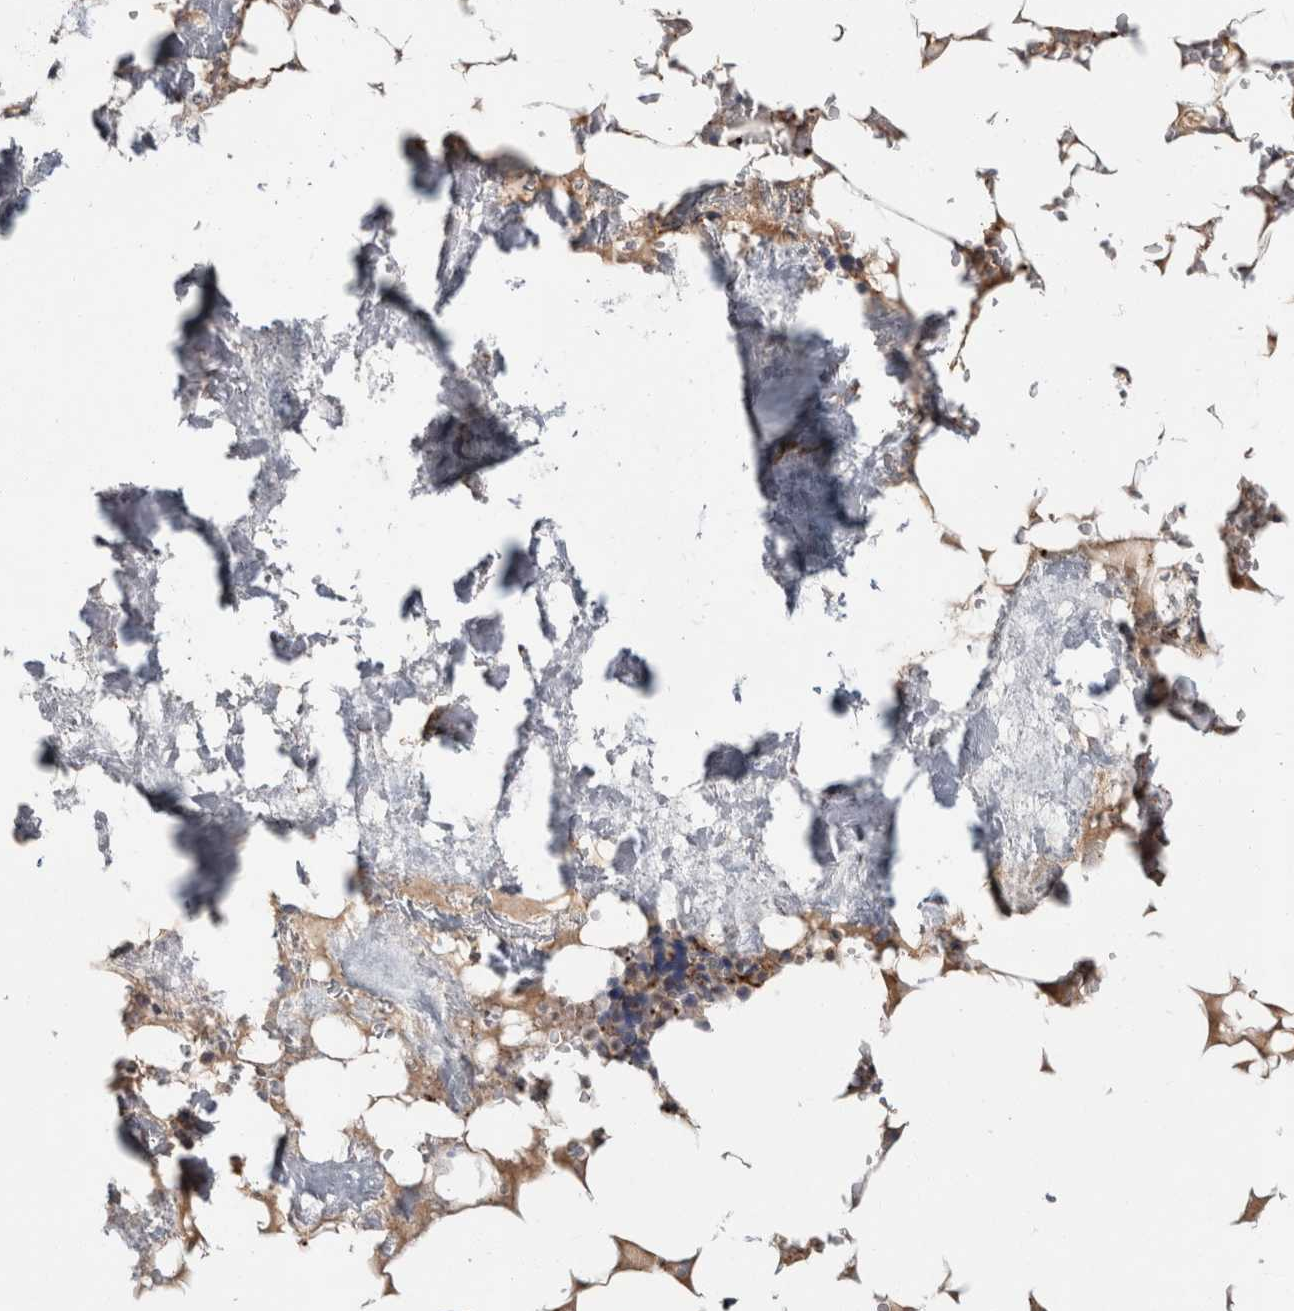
{"staining": {"intensity": "strong", "quantity": "<25%", "location": "cytoplasmic/membranous"}, "tissue": "bone marrow", "cell_type": "Hematopoietic cells", "image_type": "normal", "snomed": [{"axis": "morphology", "description": "Normal tissue, NOS"}, {"axis": "topography", "description": "Bone marrow"}], "caption": "A photomicrograph of human bone marrow stained for a protein demonstrates strong cytoplasmic/membranous brown staining in hematopoietic cells. Nuclei are stained in blue.", "gene": "LTBP1", "patient": {"sex": "male", "age": 70}}